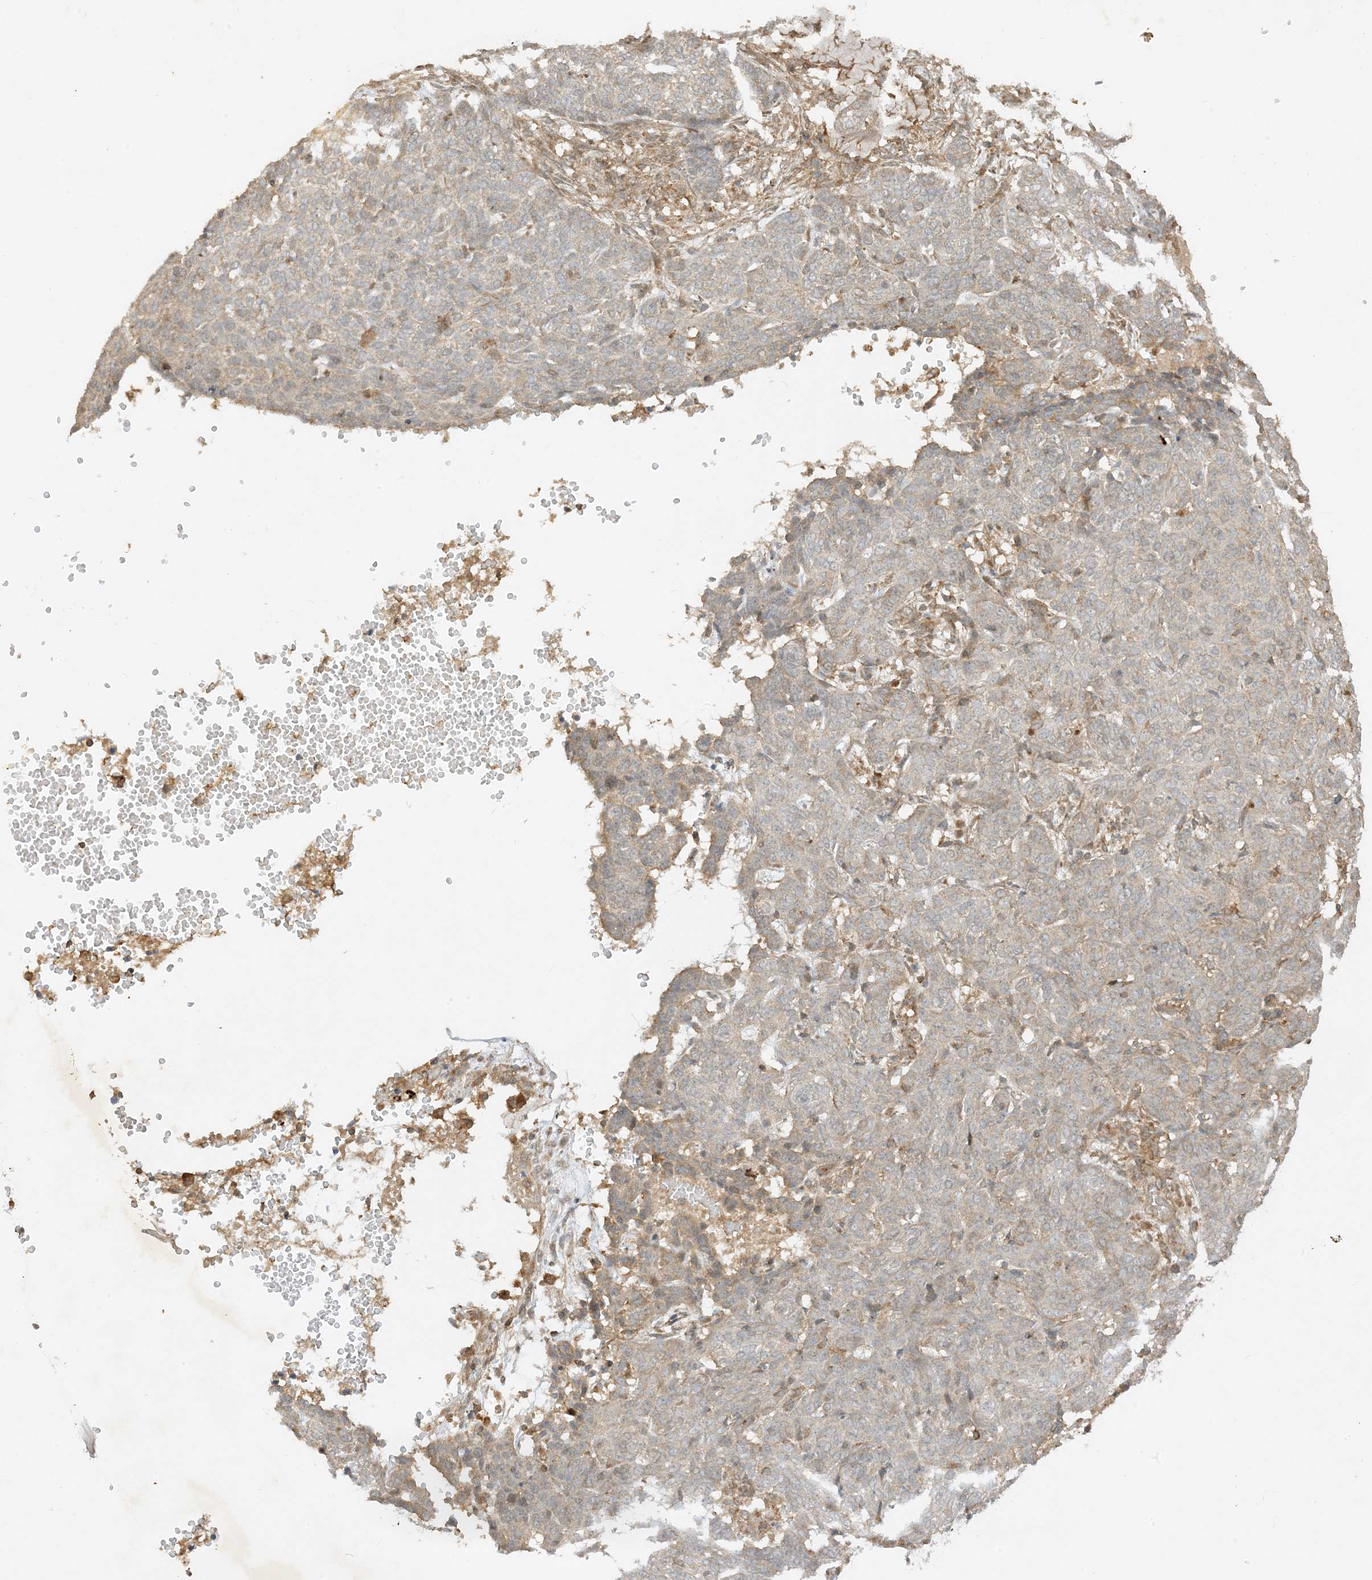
{"staining": {"intensity": "negative", "quantity": "none", "location": "none"}, "tissue": "skin cancer", "cell_type": "Tumor cells", "image_type": "cancer", "snomed": [{"axis": "morphology", "description": "Basal cell carcinoma"}, {"axis": "topography", "description": "Skin"}], "caption": "An immunohistochemistry micrograph of basal cell carcinoma (skin) is shown. There is no staining in tumor cells of basal cell carcinoma (skin). (DAB (3,3'-diaminobenzidine) immunohistochemistry visualized using brightfield microscopy, high magnification).", "gene": "XRN1", "patient": {"sex": "male", "age": 85}}